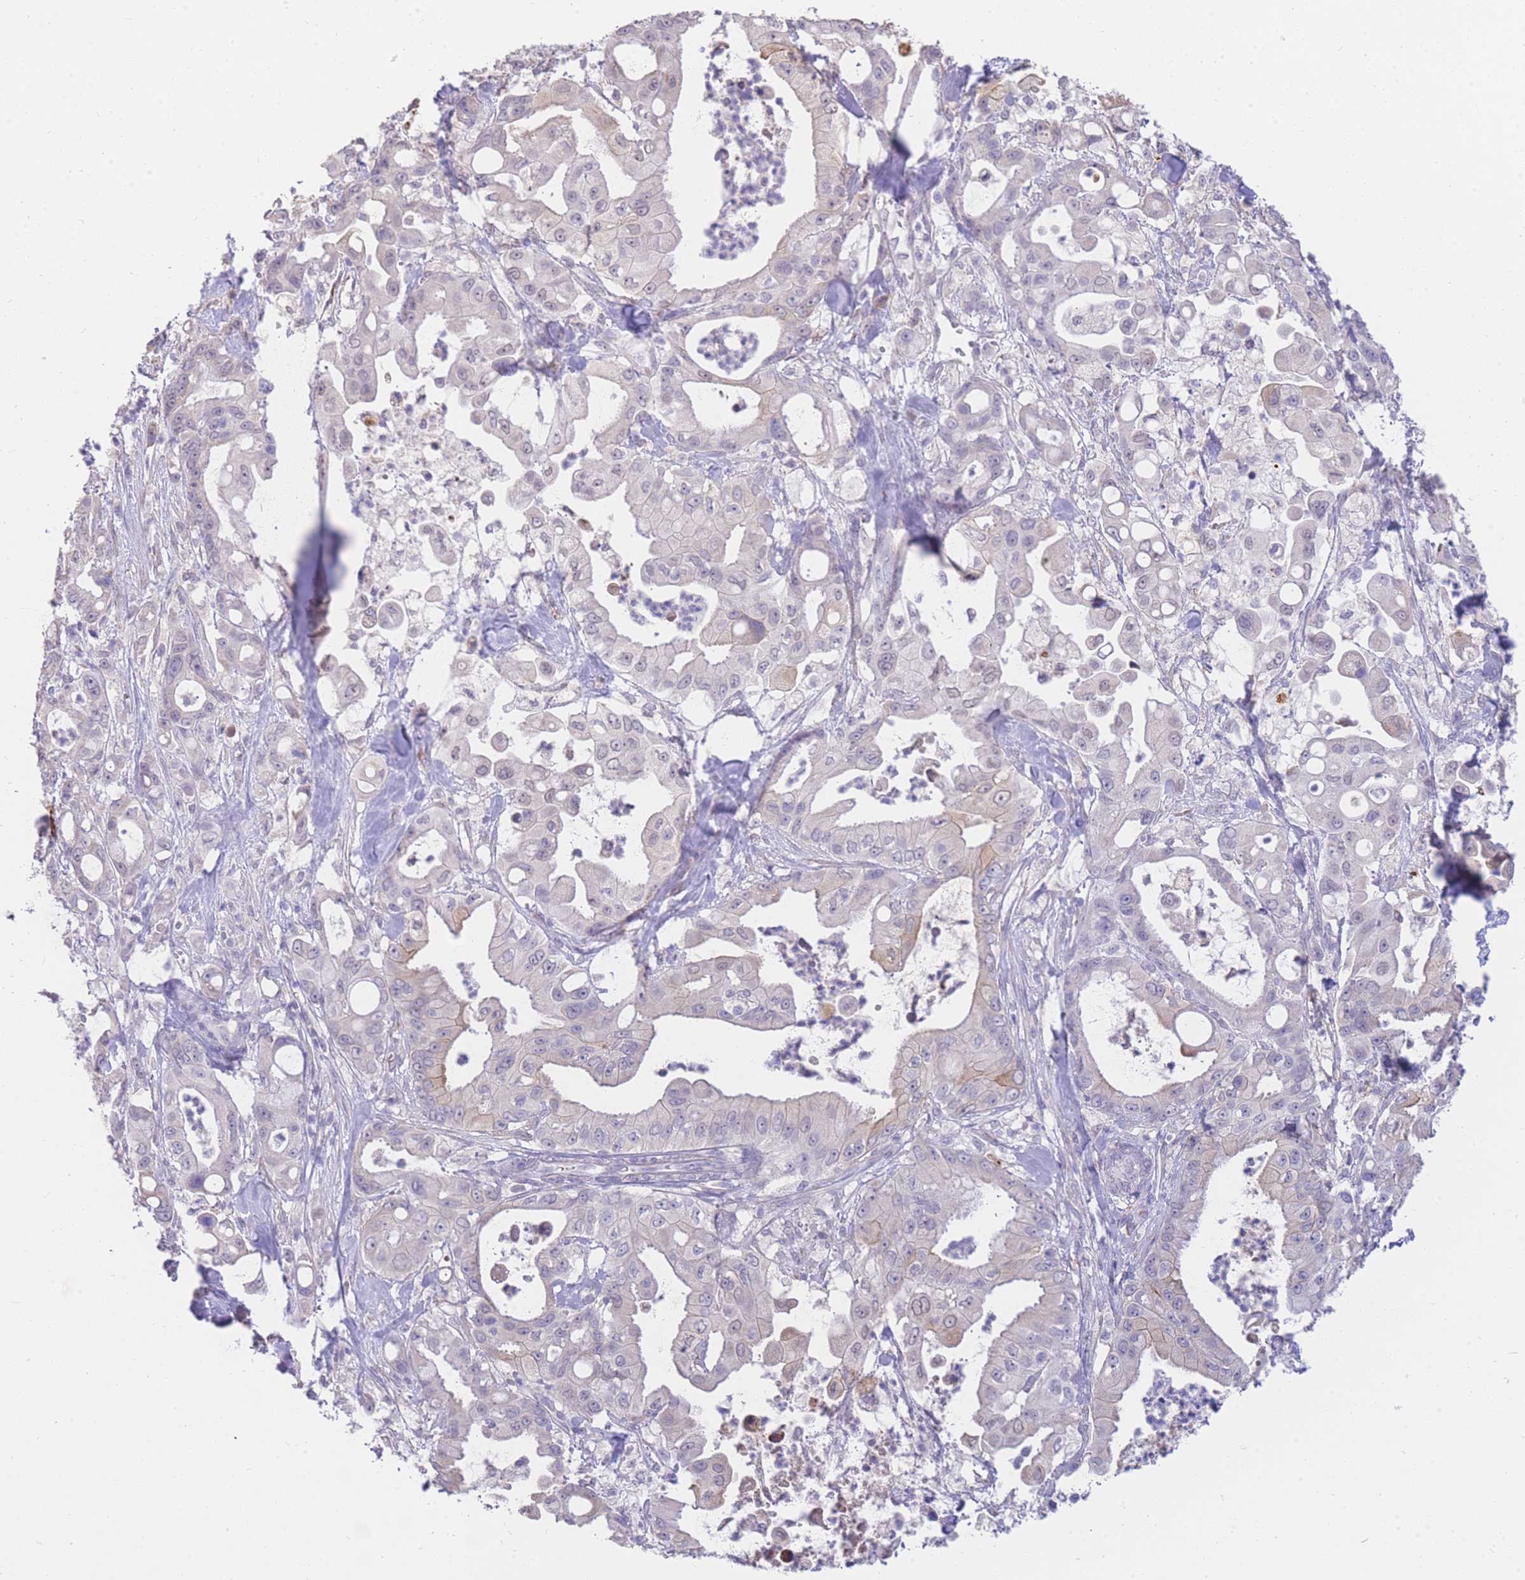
{"staining": {"intensity": "negative", "quantity": "none", "location": "none"}, "tissue": "pancreatic cancer", "cell_type": "Tumor cells", "image_type": "cancer", "snomed": [{"axis": "morphology", "description": "Adenocarcinoma, NOS"}, {"axis": "topography", "description": "Pancreas"}], "caption": "Immunohistochemical staining of human adenocarcinoma (pancreatic) reveals no significant expression in tumor cells.", "gene": "C2orf88", "patient": {"sex": "male", "age": 68}}